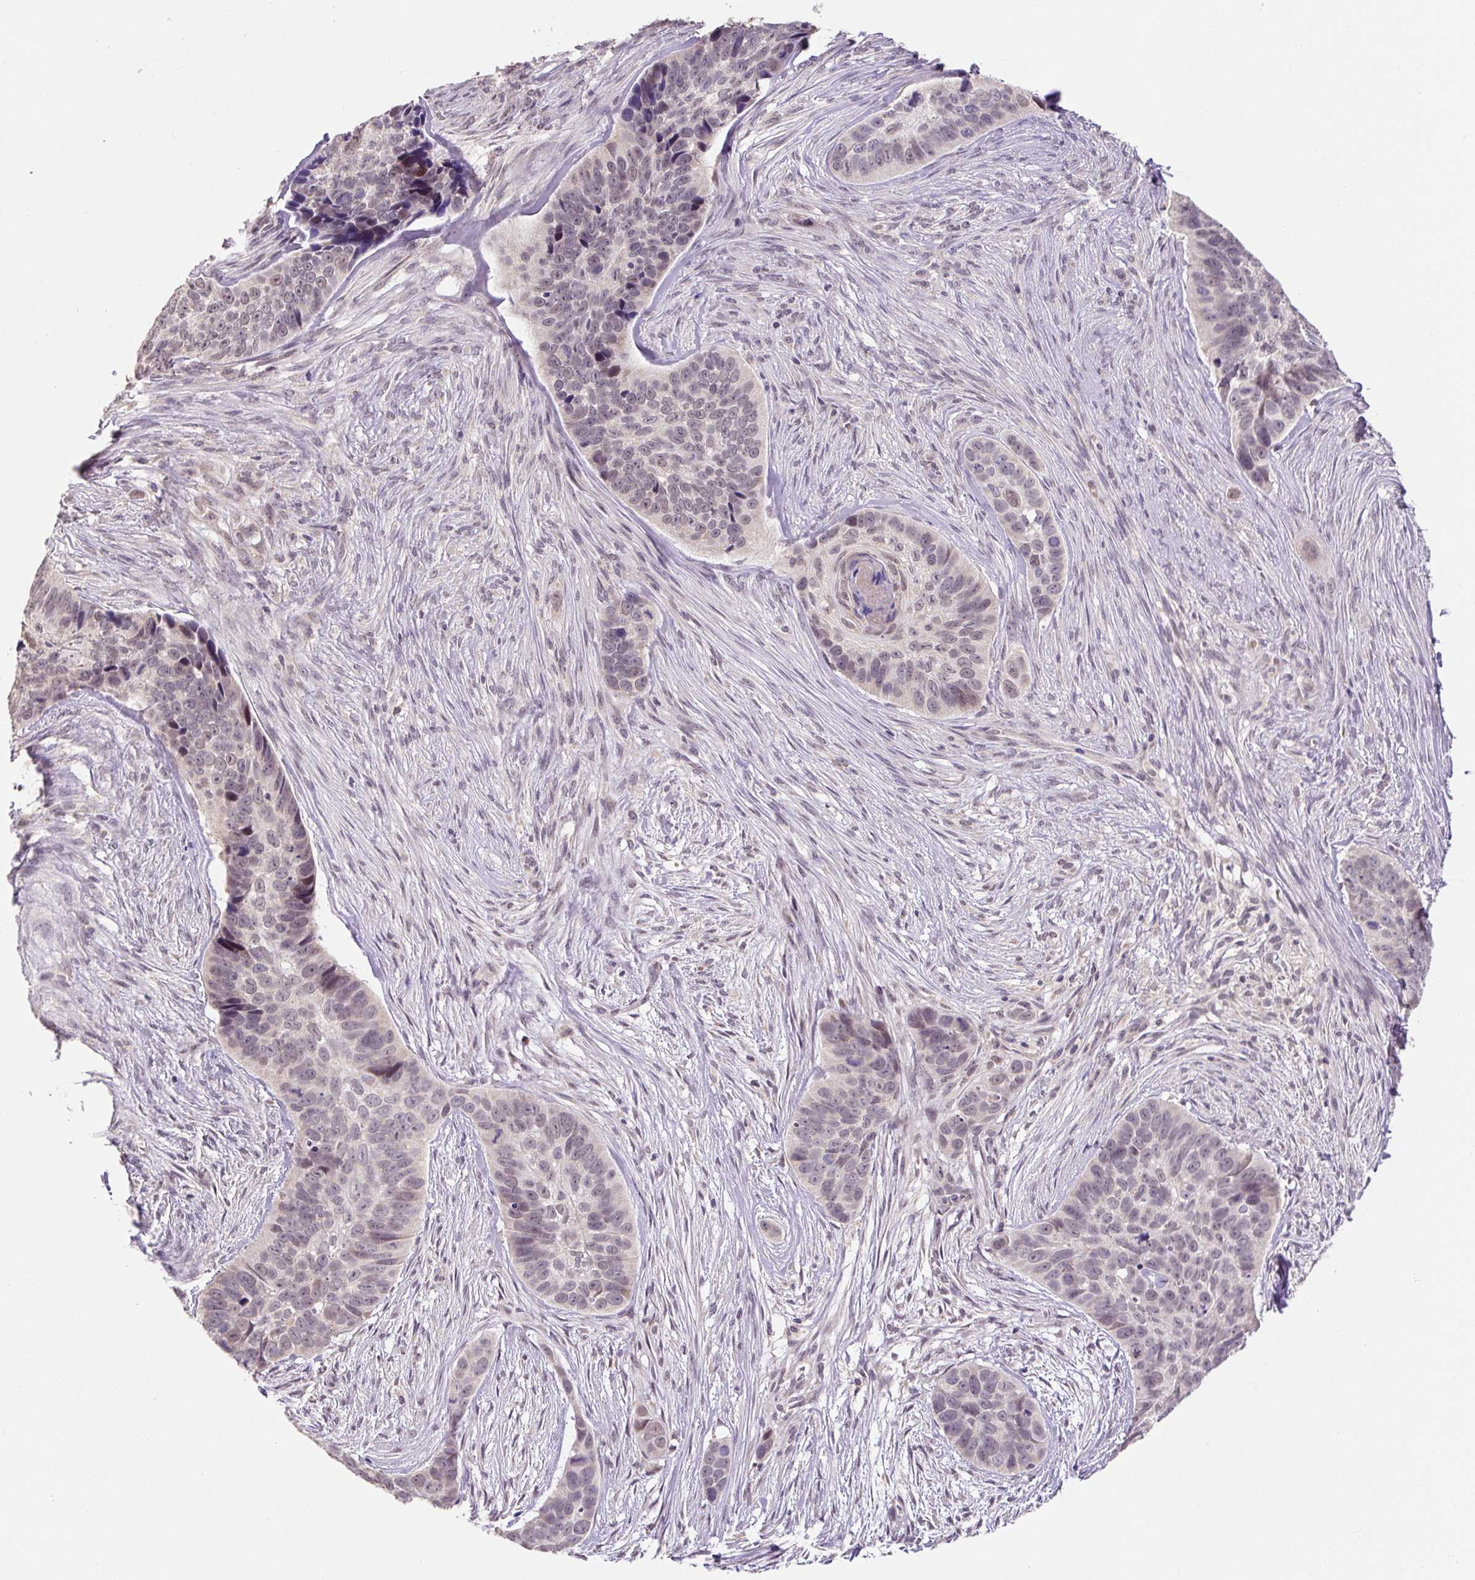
{"staining": {"intensity": "weak", "quantity": "25%-75%", "location": "nuclear"}, "tissue": "skin cancer", "cell_type": "Tumor cells", "image_type": "cancer", "snomed": [{"axis": "morphology", "description": "Basal cell carcinoma"}, {"axis": "topography", "description": "Skin"}], "caption": "Basal cell carcinoma (skin) stained for a protein (brown) displays weak nuclear positive positivity in approximately 25%-75% of tumor cells.", "gene": "MFSD9", "patient": {"sex": "female", "age": 82}}